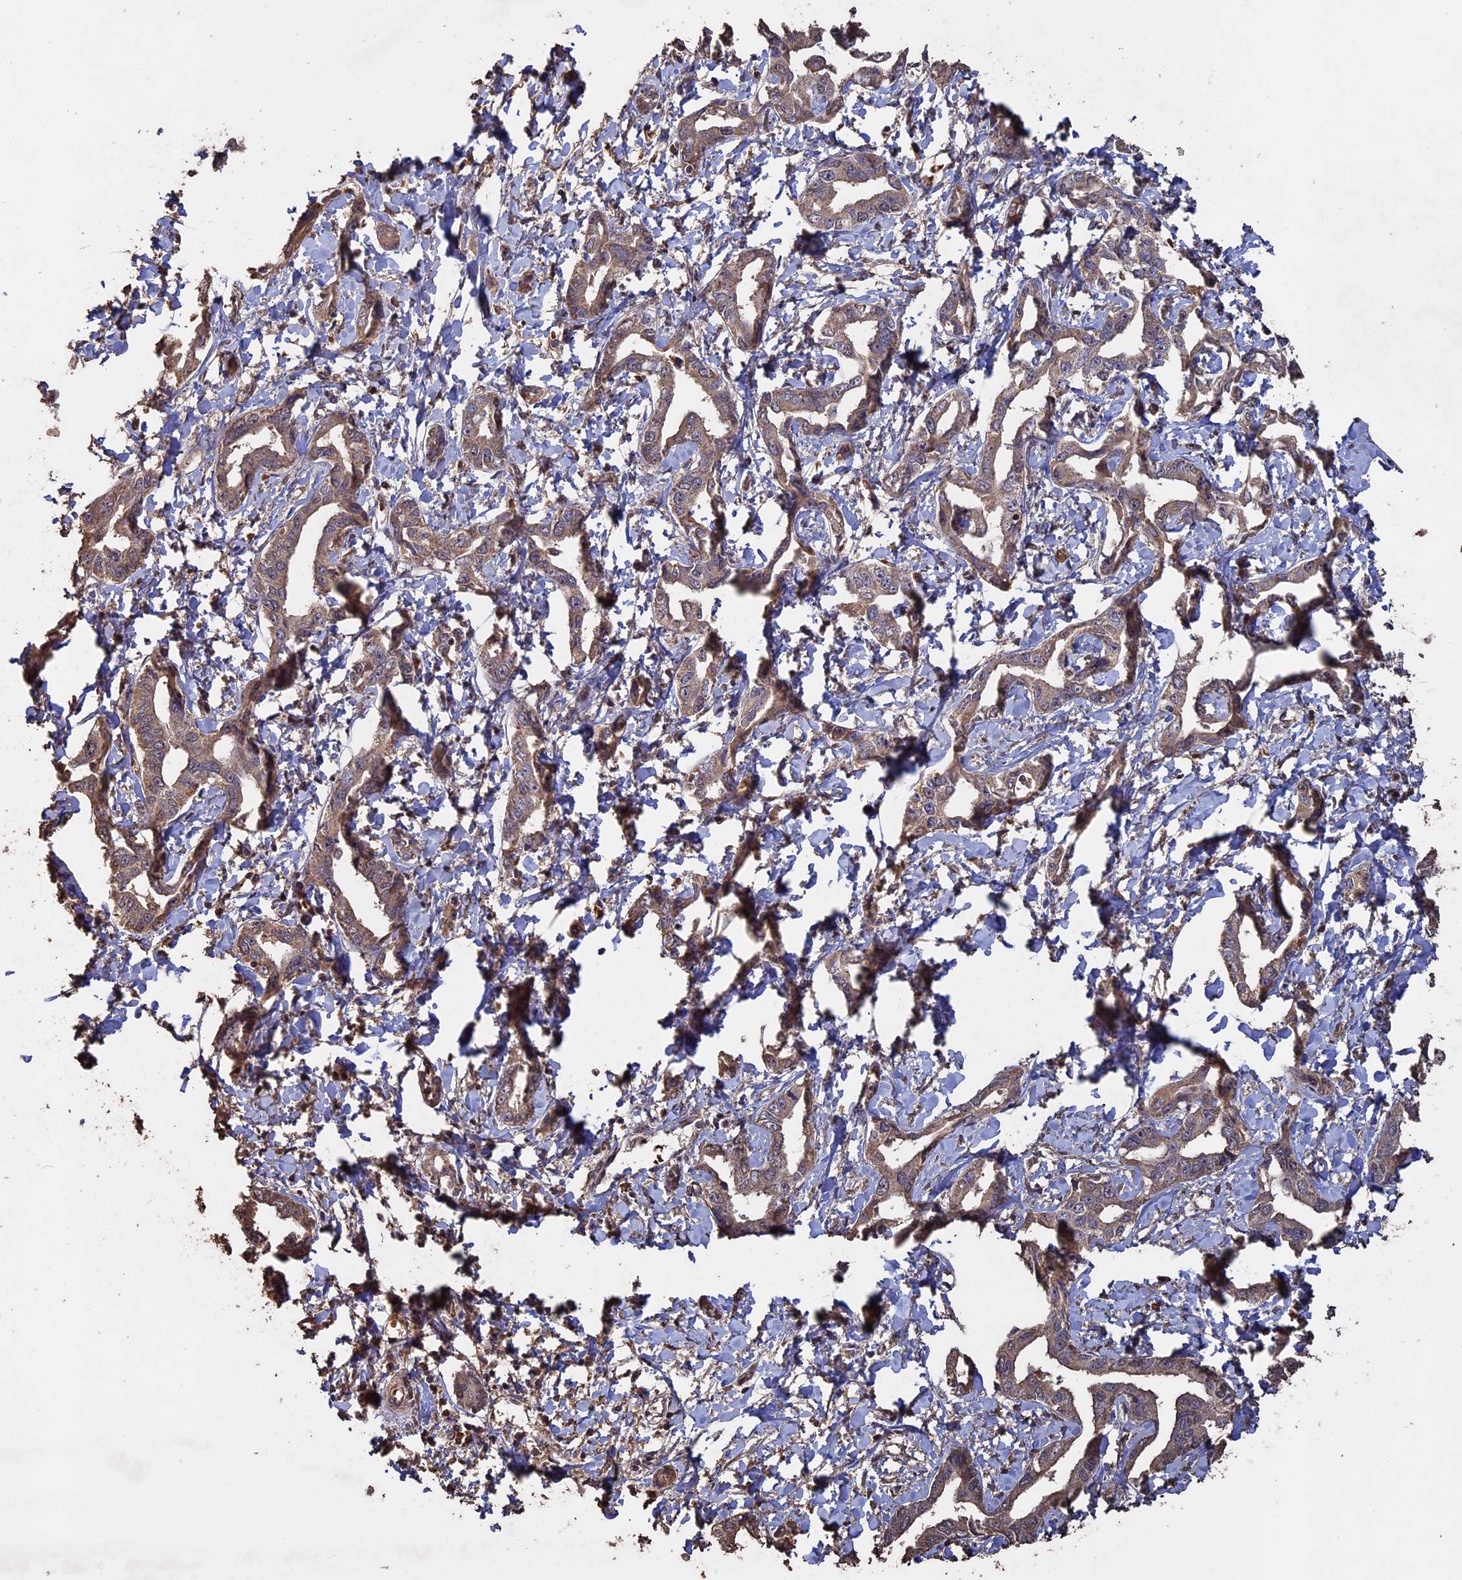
{"staining": {"intensity": "moderate", "quantity": ">75%", "location": "cytoplasmic/membranous"}, "tissue": "liver cancer", "cell_type": "Tumor cells", "image_type": "cancer", "snomed": [{"axis": "morphology", "description": "Cholangiocarcinoma"}, {"axis": "topography", "description": "Liver"}], "caption": "Protein staining exhibits moderate cytoplasmic/membranous positivity in about >75% of tumor cells in liver cancer. The protein is stained brown, and the nuclei are stained in blue (DAB (3,3'-diaminobenzidine) IHC with brightfield microscopy, high magnification).", "gene": "HUNK", "patient": {"sex": "male", "age": 59}}